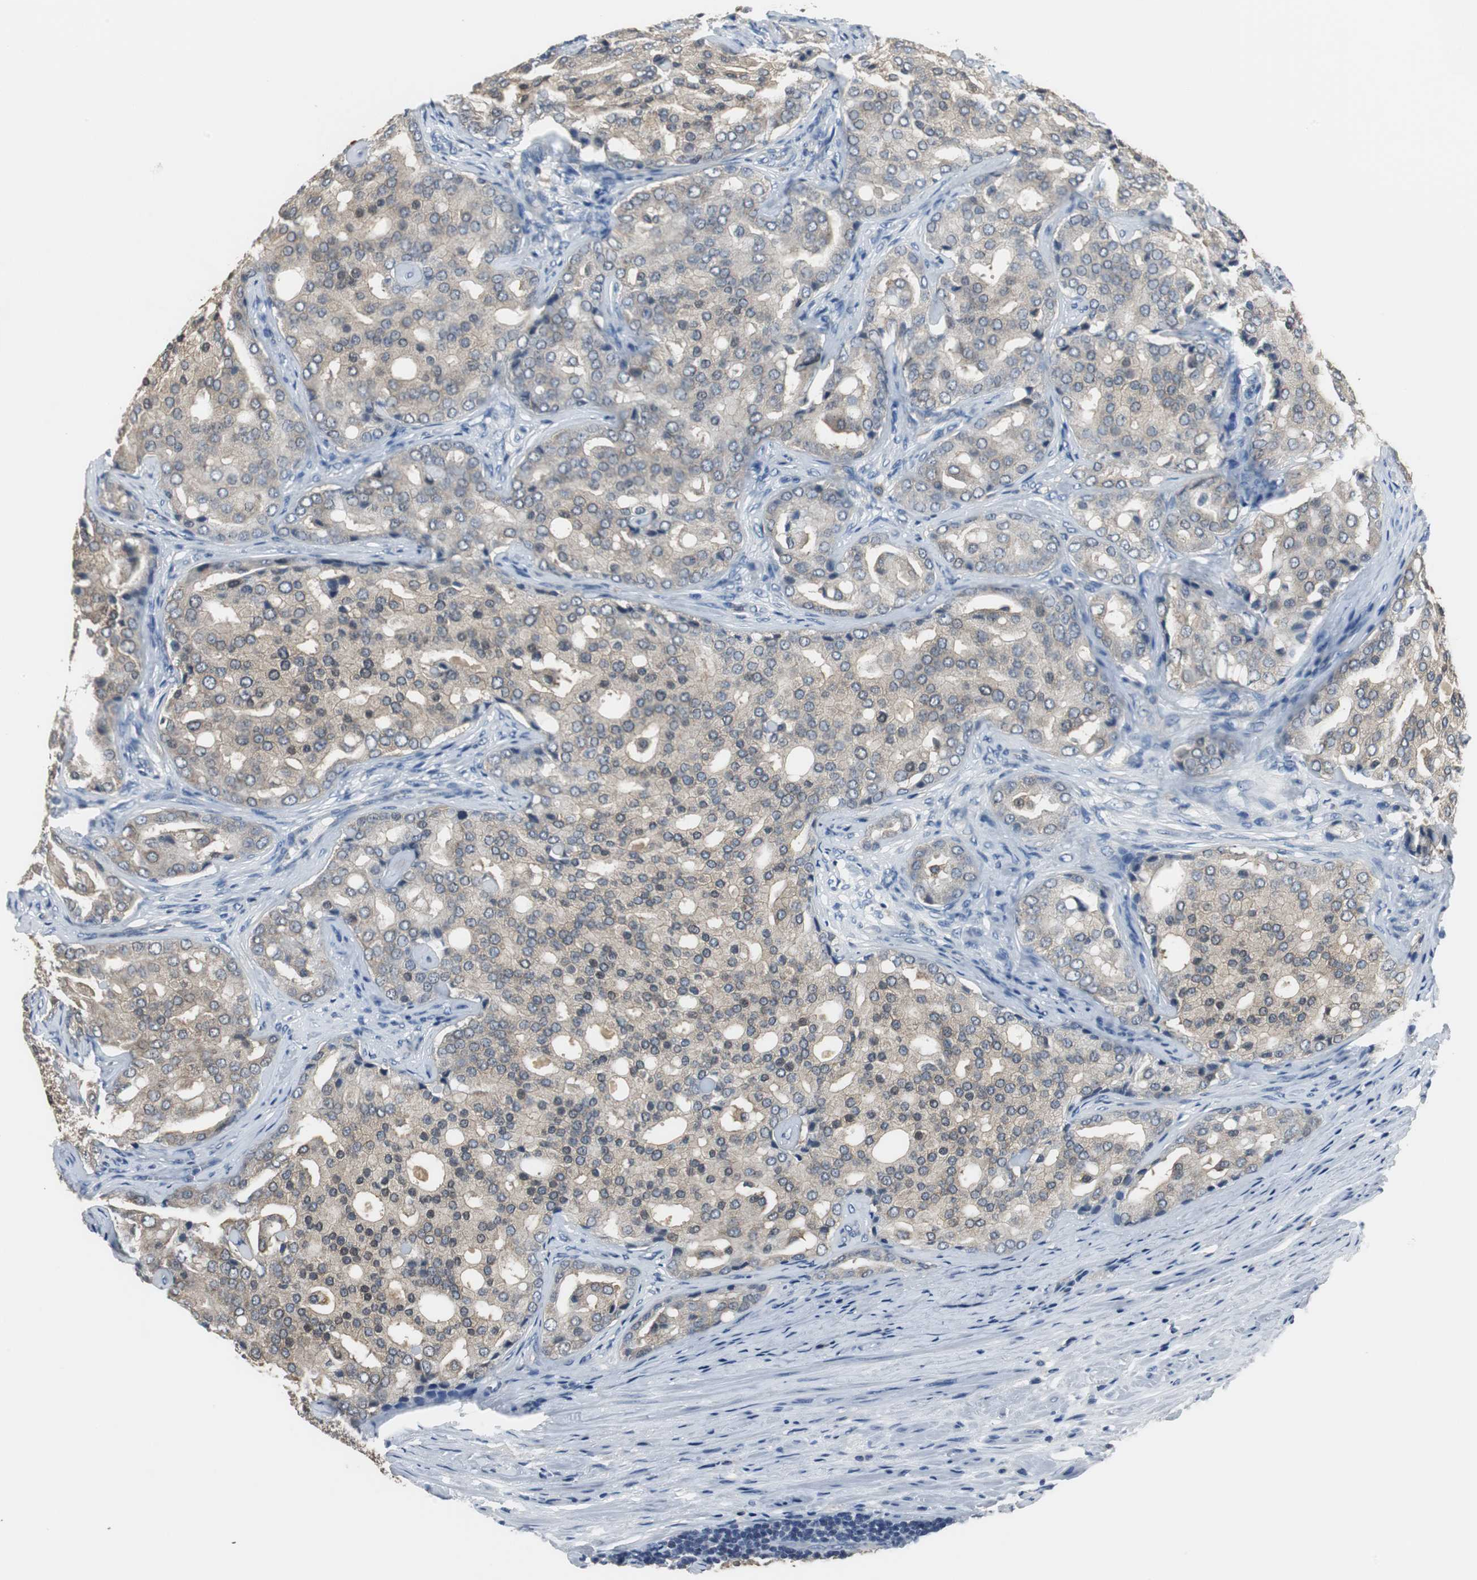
{"staining": {"intensity": "moderate", "quantity": ">75%", "location": "cytoplasmic/membranous"}, "tissue": "prostate cancer", "cell_type": "Tumor cells", "image_type": "cancer", "snomed": [{"axis": "morphology", "description": "Adenocarcinoma, High grade"}, {"axis": "topography", "description": "Prostate"}], "caption": "Prostate cancer (high-grade adenocarcinoma) was stained to show a protein in brown. There is medium levels of moderate cytoplasmic/membranous expression in approximately >75% of tumor cells.", "gene": "MSTO1", "patient": {"sex": "male", "age": 64}}